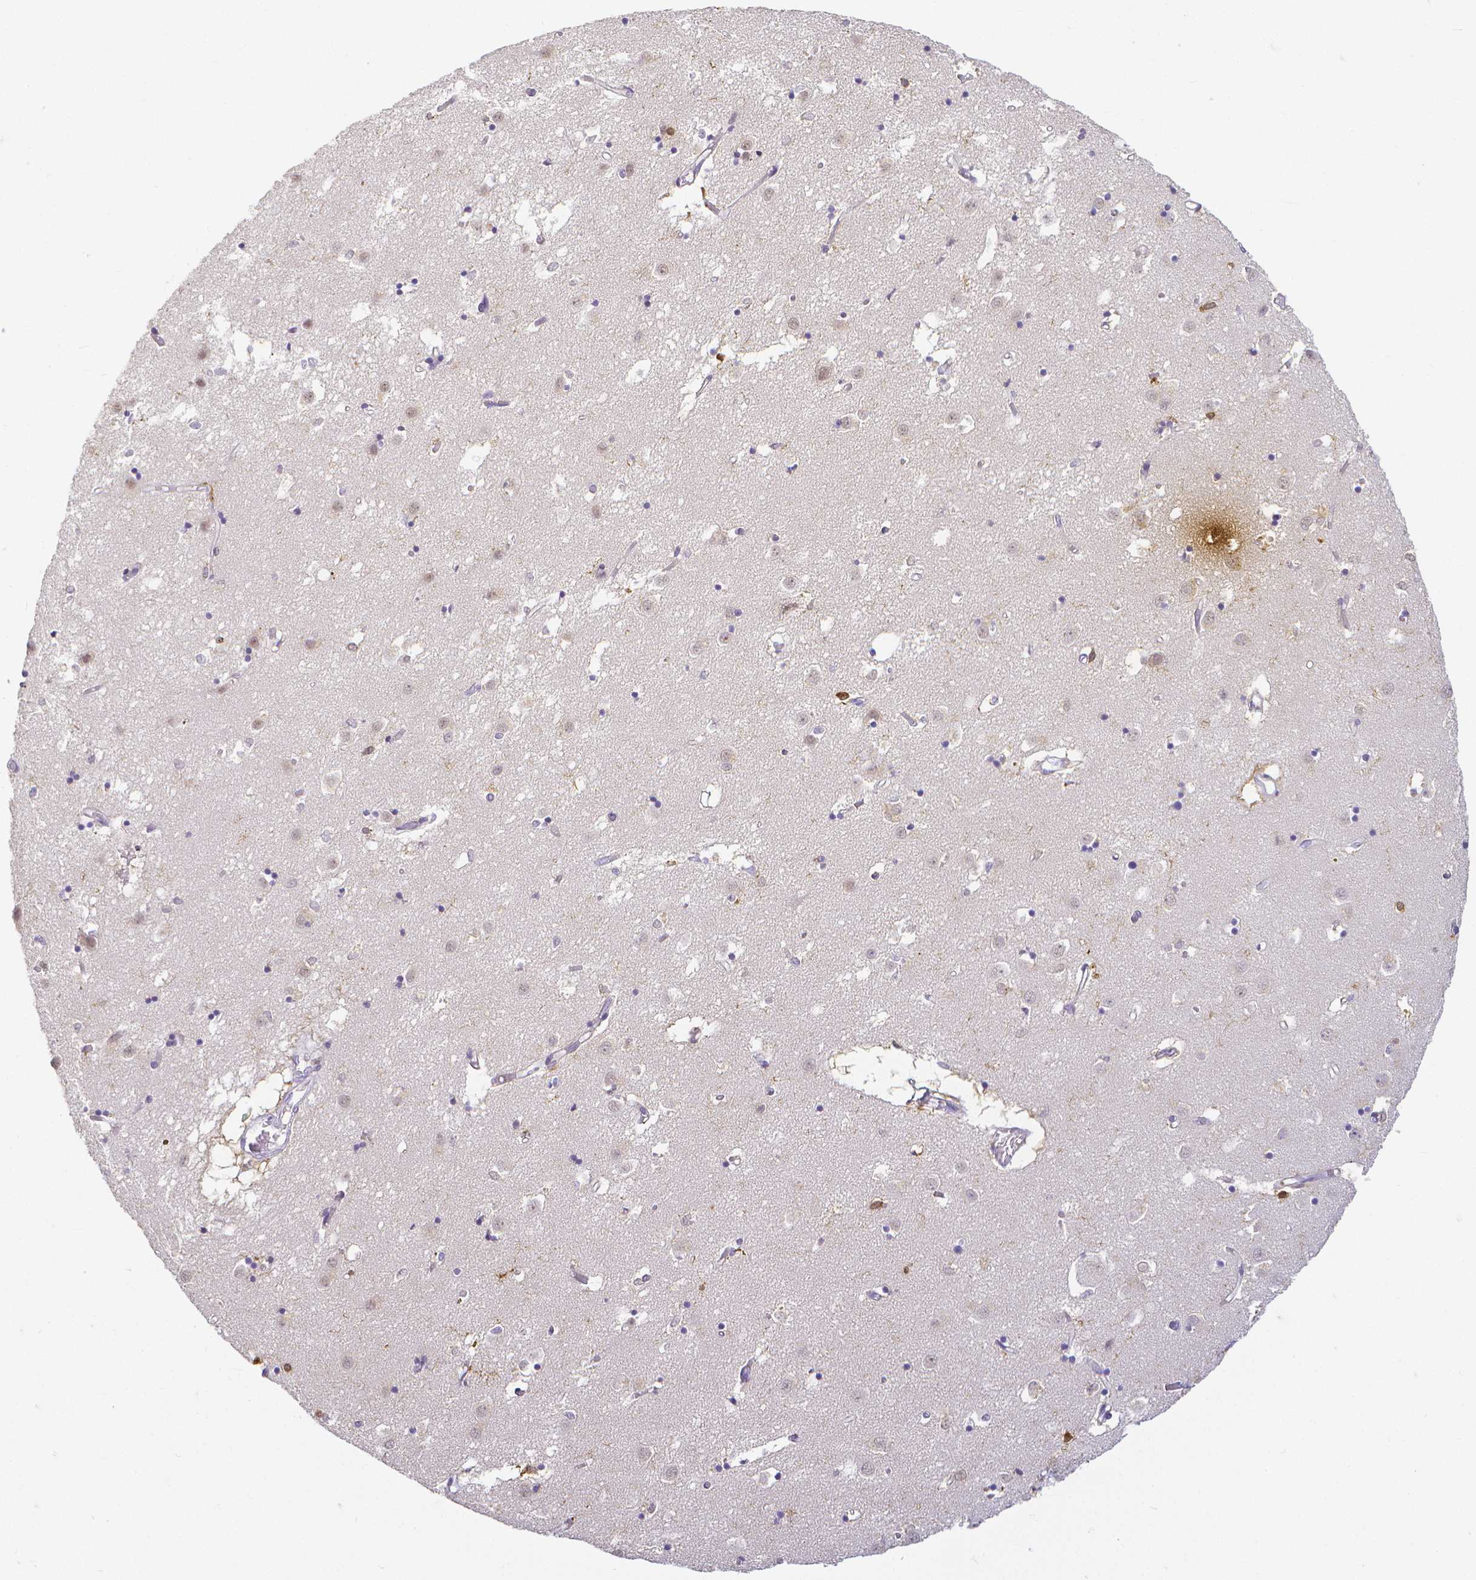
{"staining": {"intensity": "strong", "quantity": "<25%", "location": "cytoplasmic/membranous,nuclear"}, "tissue": "caudate", "cell_type": "Glial cells", "image_type": "normal", "snomed": [{"axis": "morphology", "description": "Normal tissue, NOS"}, {"axis": "topography", "description": "Lateral ventricle wall"}], "caption": "DAB immunohistochemical staining of normal caudate demonstrates strong cytoplasmic/membranous,nuclear protein positivity in about <25% of glial cells. (DAB IHC with brightfield microscopy, high magnification).", "gene": "COTL1", "patient": {"sex": "male", "age": 70}}